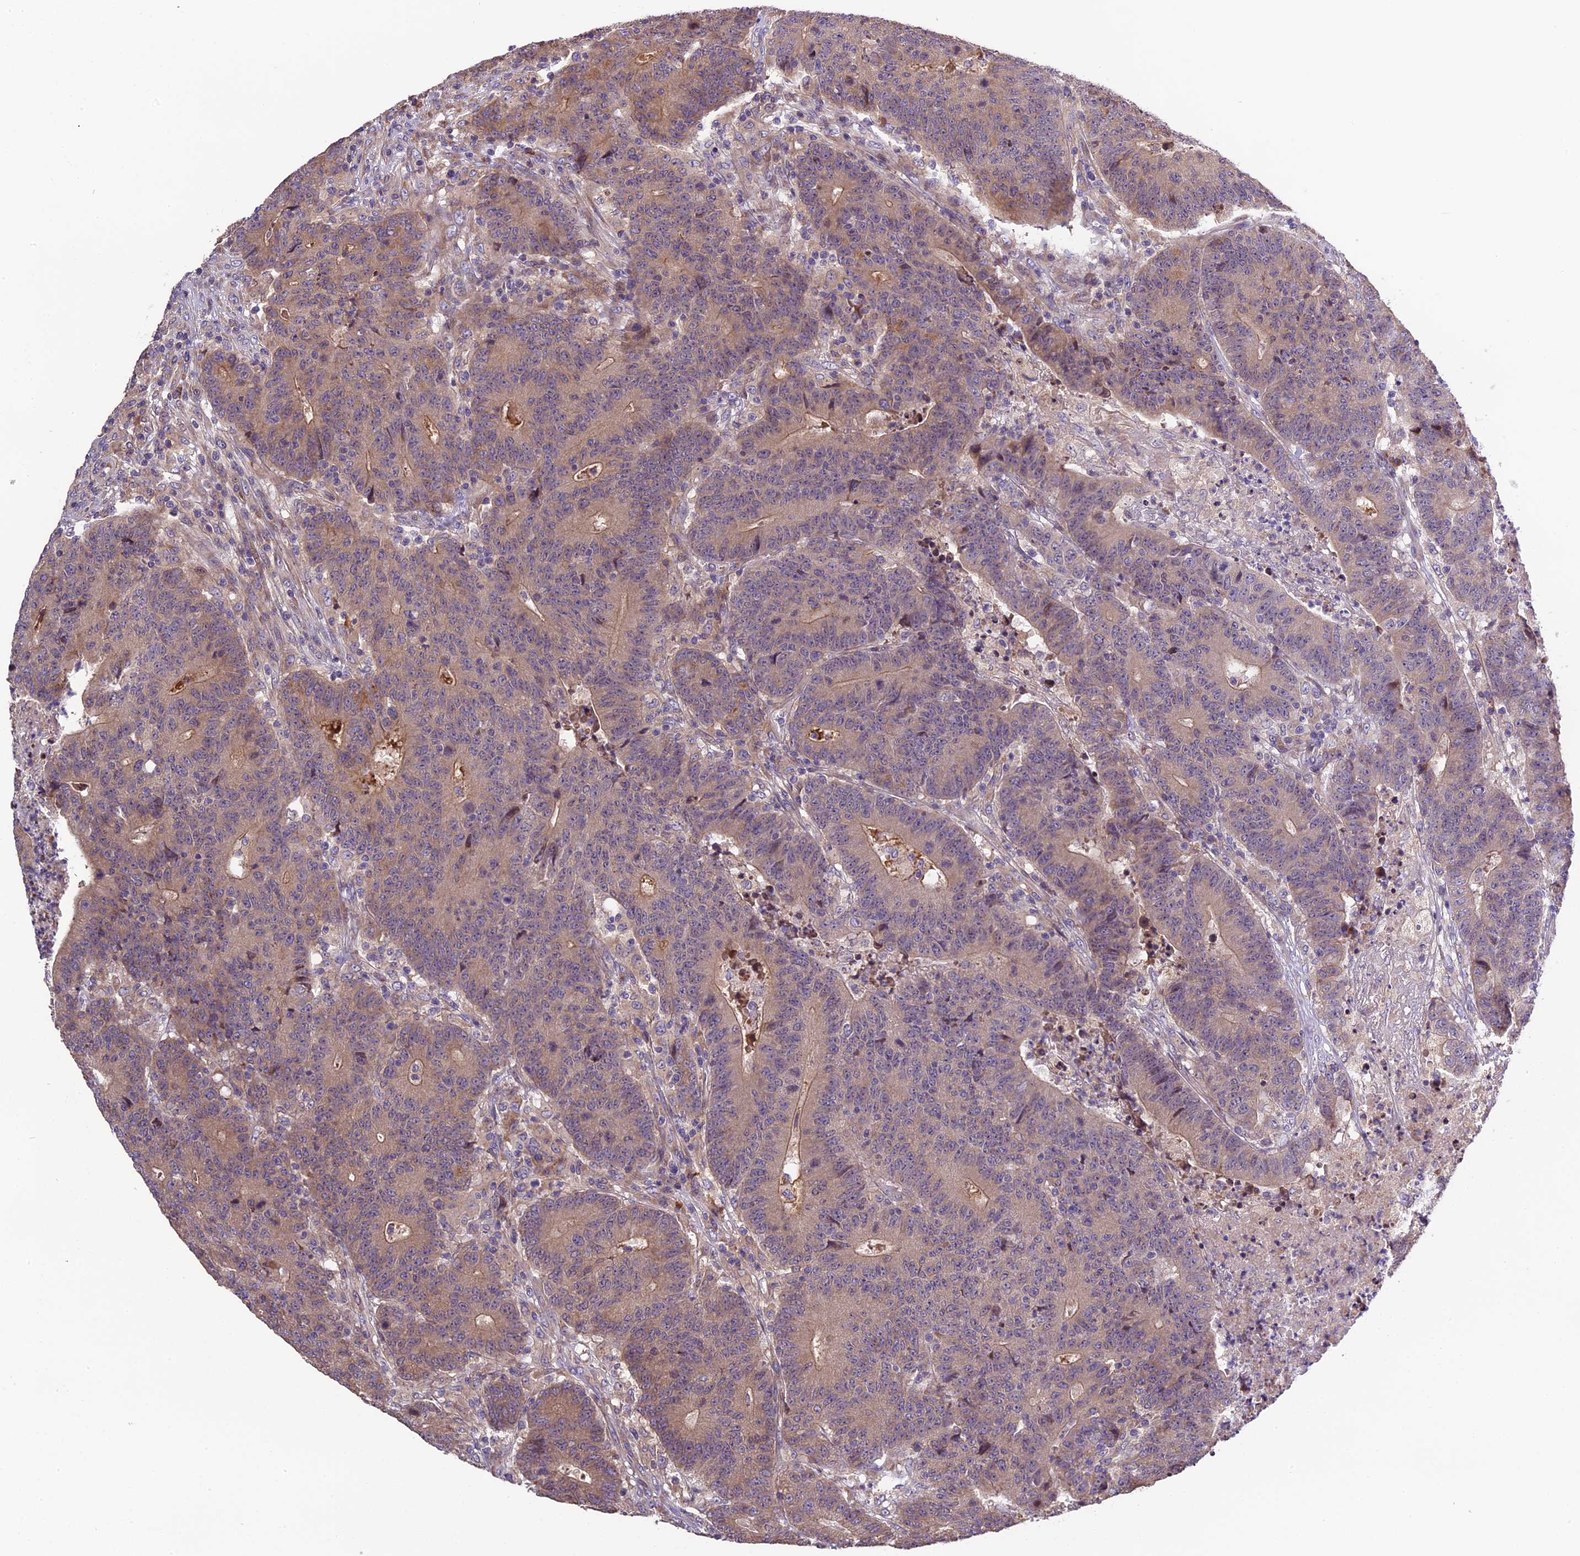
{"staining": {"intensity": "weak", "quantity": "25%-75%", "location": "cytoplasmic/membranous"}, "tissue": "colorectal cancer", "cell_type": "Tumor cells", "image_type": "cancer", "snomed": [{"axis": "morphology", "description": "Adenocarcinoma, NOS"}, {"axis": "topography", "description": "Colon"}], "caption": "Protein analysis of adenocarcinoma (colorectal) tissue exhibits weak cytoplasmic/membranous expression in about 25%-75% of tumor cells.", "gene": "ABCC10", "patient": {"sex": "female", "age": 75}}